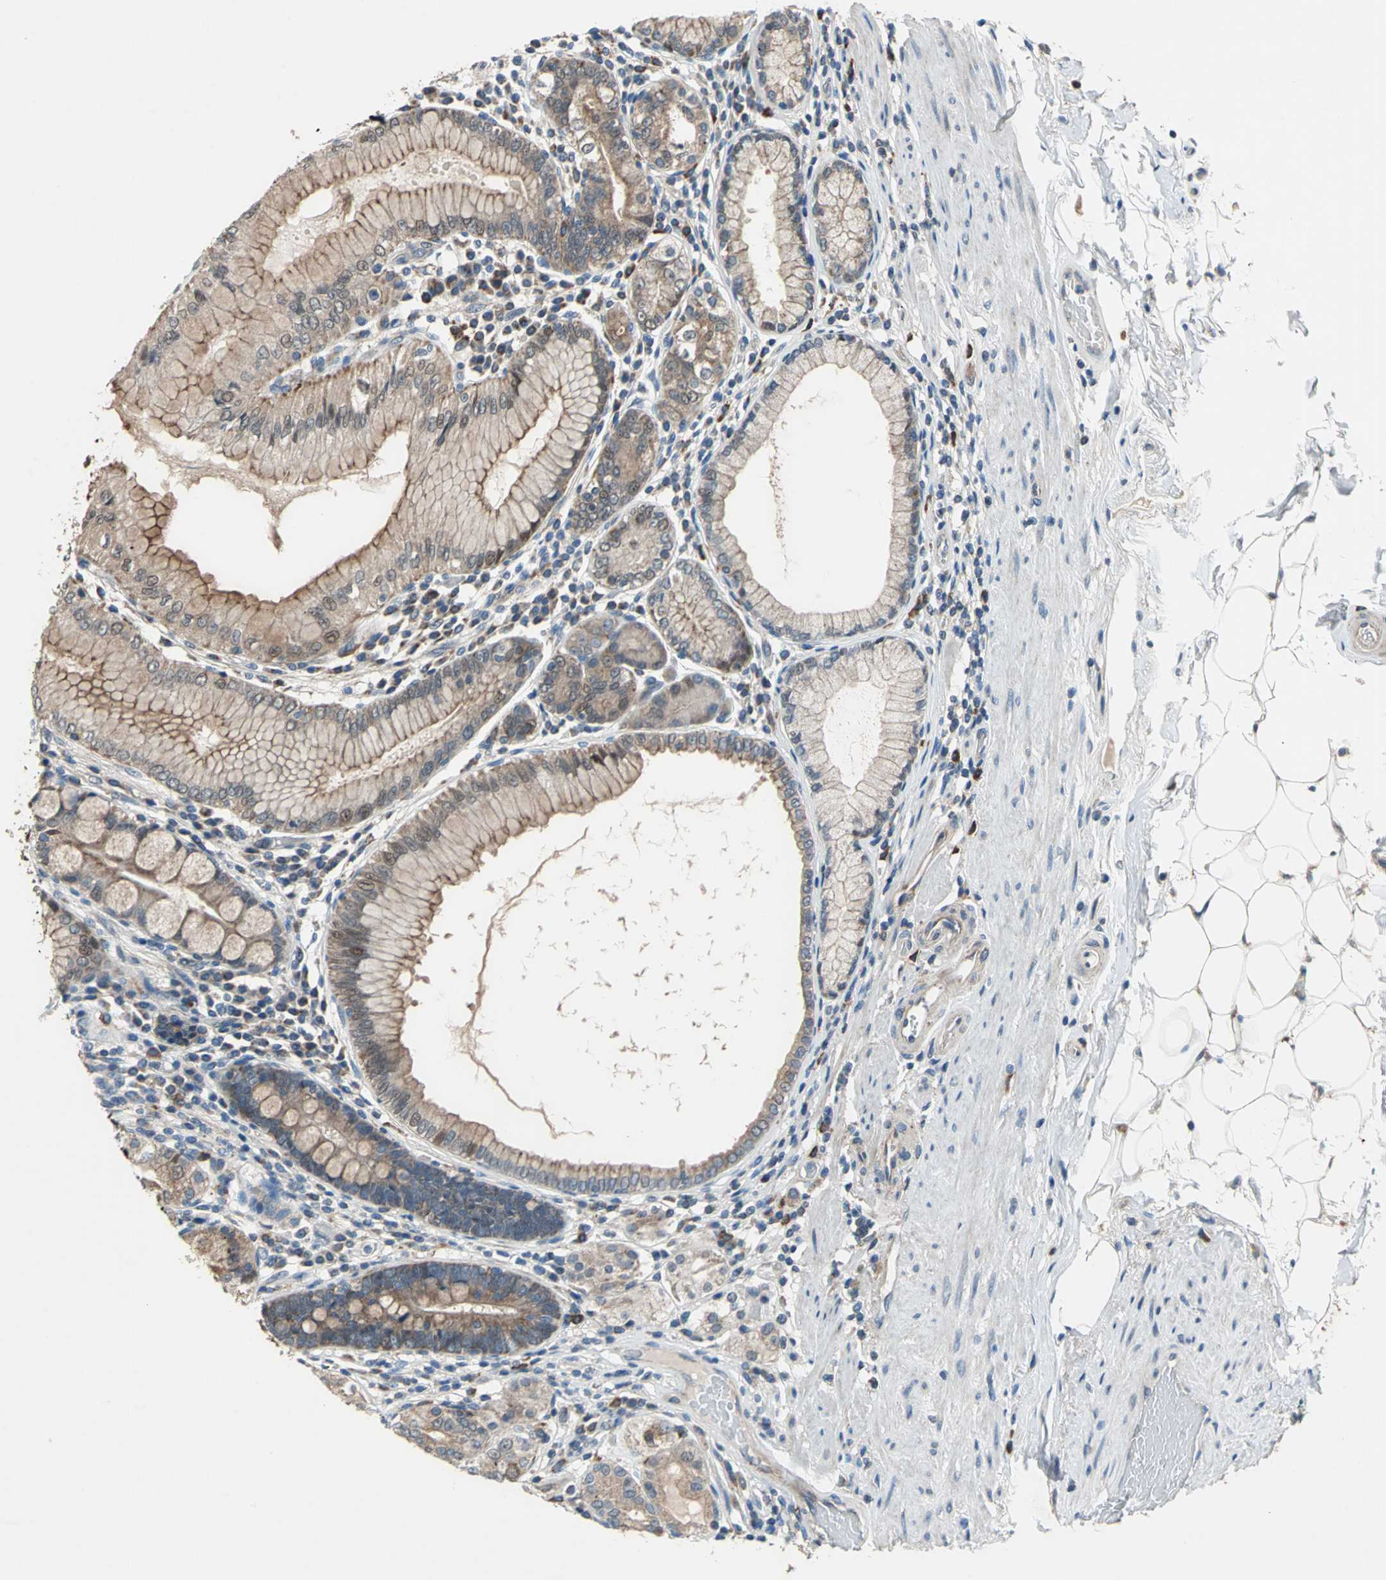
{"staining": {"intensity": "moderate", "quantity": ">75%", "location": "cytoplasmic/membranous,nuclear"}, "tissue": "stomach", "cell_type": "Glandular cells", "image_type": "normal", "snomed": [{"axis": "morphology", "description": "Normal tissue, NOS"}, {"axis": "topography", "description": "Stomach, lower"}], "caption": "Glandular cells demonstrate medium levels of moderate cytoplasmic/membranous,nuclear staining in approximately >75% of cells in benign human stomach. Ihc stains the protein of interest in brown and the nuclei are stained blue.", "gene": "TRAK1", "patient": {"sex": "female", "age": 76}}